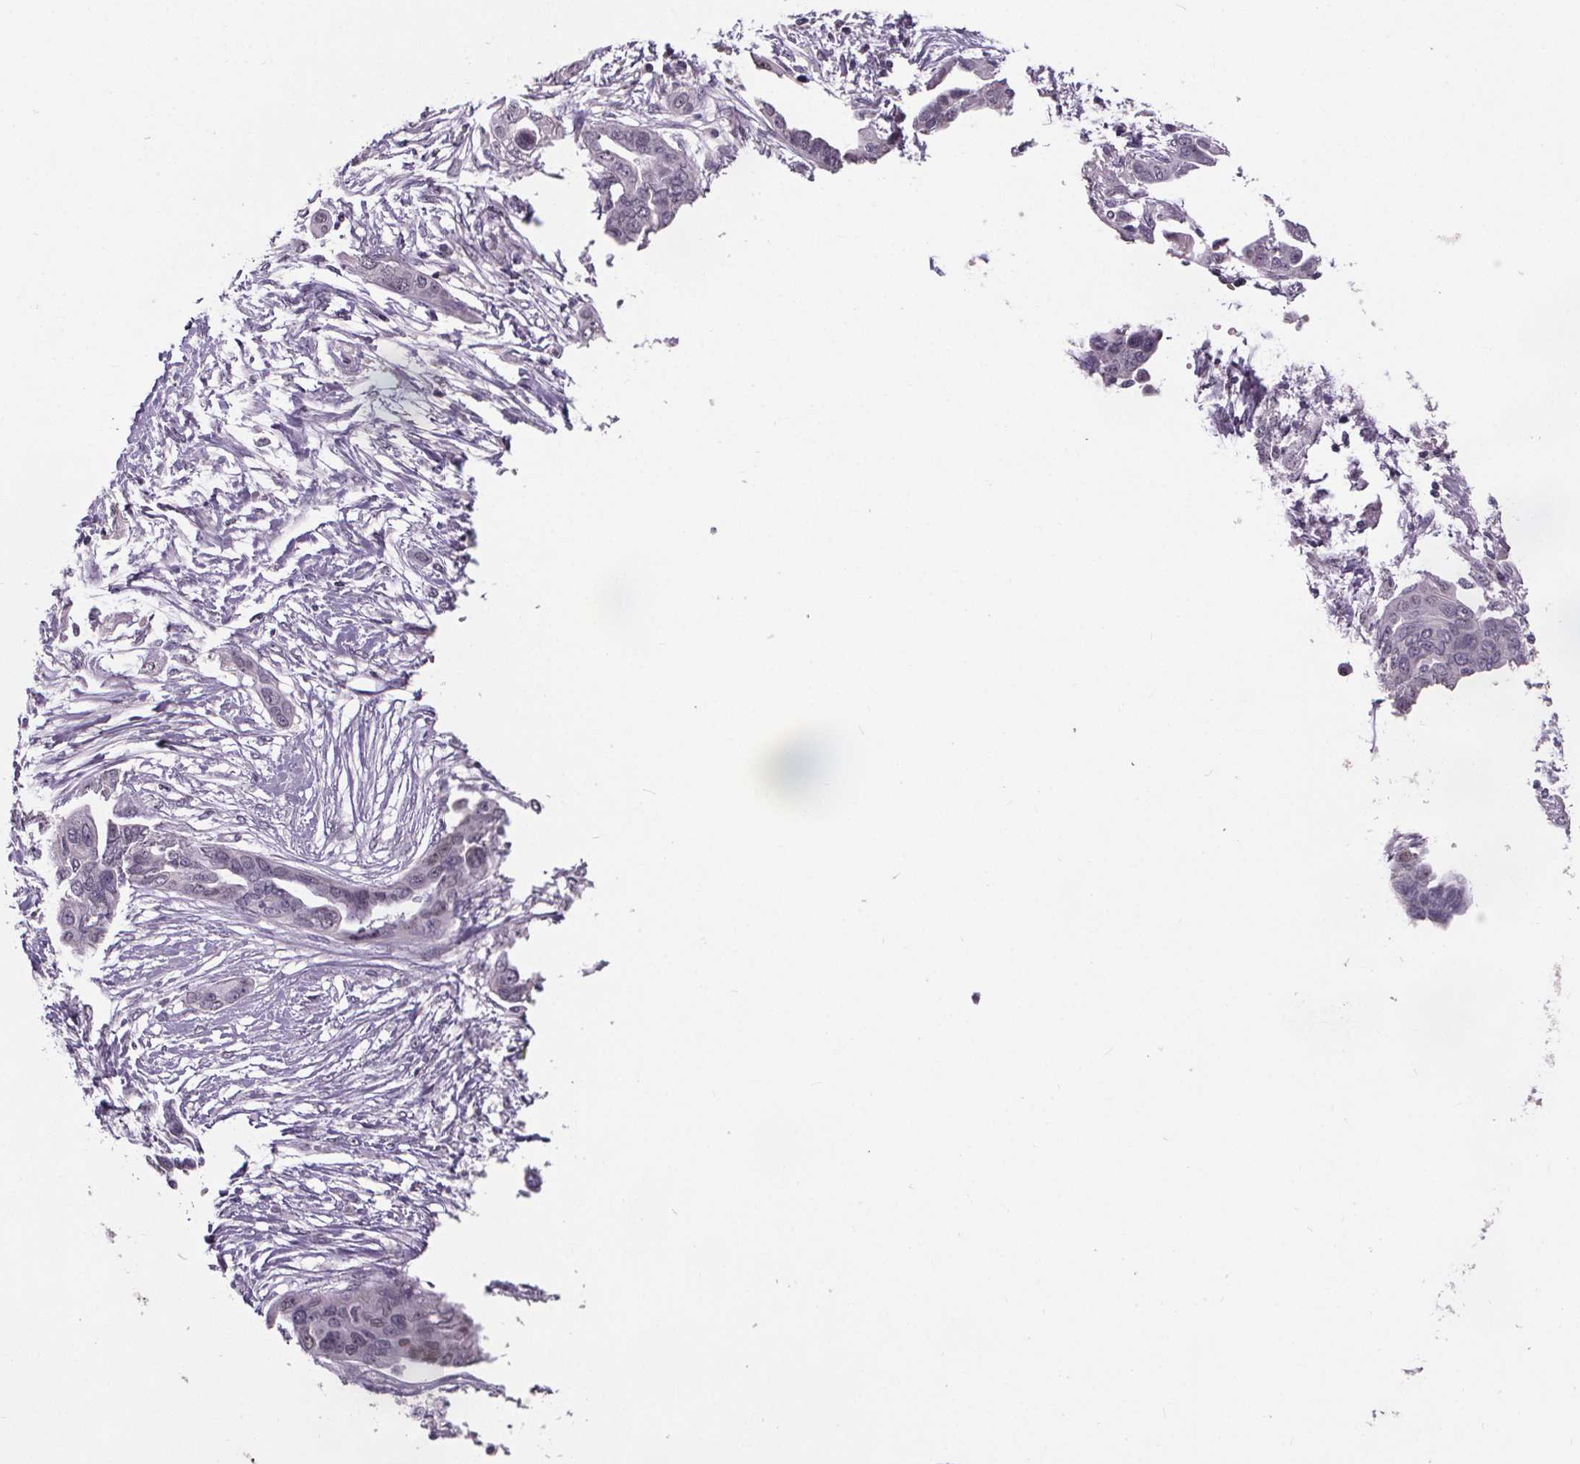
{"staining": {"intensity": "negative", "quantity": "none", "location": "none"}, "tissue": "ovarian cancer", "cell_type": "Tumor cells", "image_type": "cancer", "snomed": [{"axis": "morphology", "description": "Cystadenocarcinoma, serous, NOS"}, {"axis": "topography", "description": "Ovary"}], "caption": "A micrograph of ovarian cancer stained for a protein demonstrates no brown staining in tumor cells. (Brightfield microscopy of DAB IHC at high magnification).", "gene": "NKX6-1", "patient": {"sex": "female", "age": 59}}